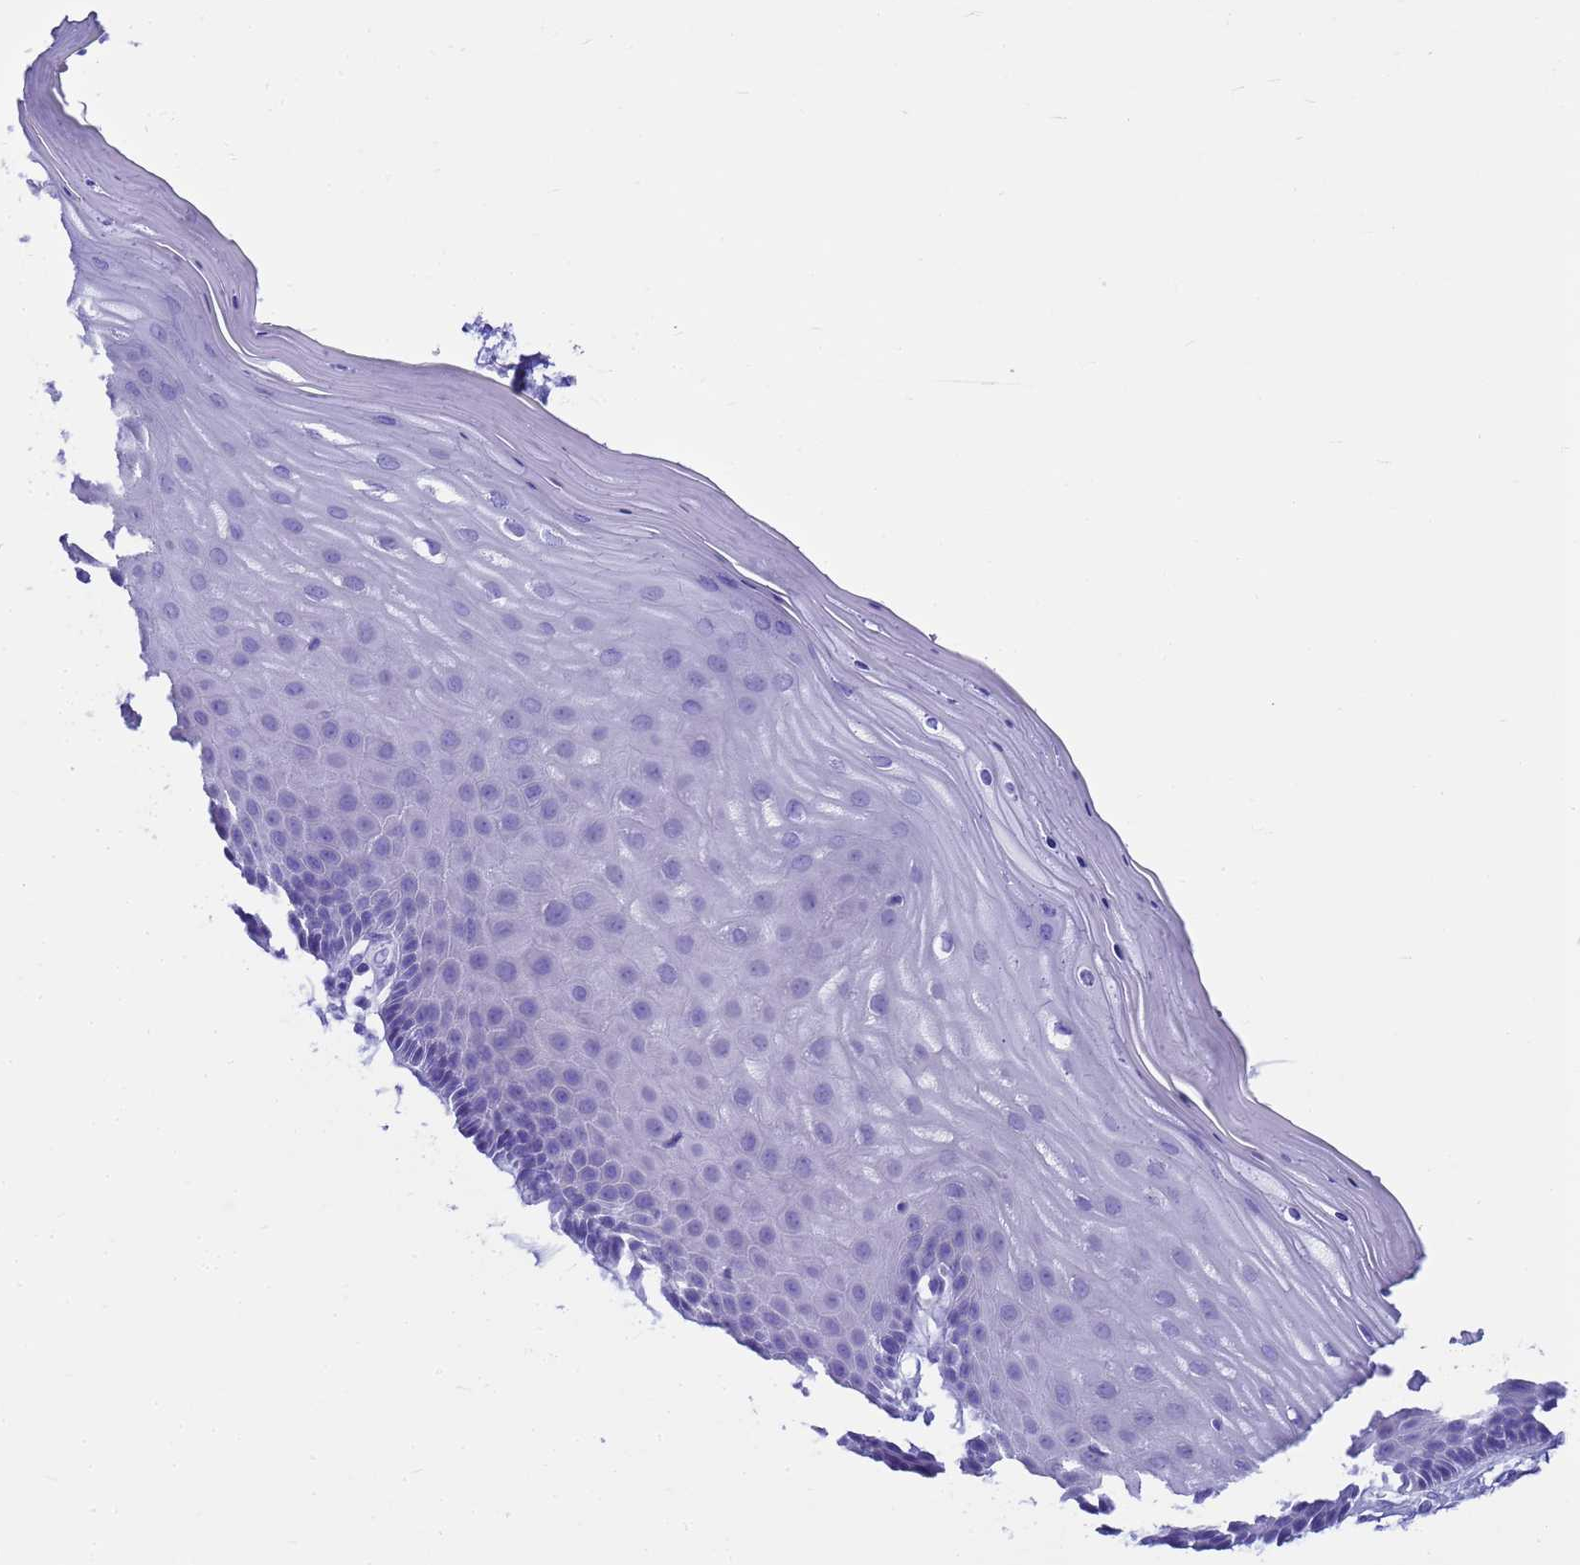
{"staining": {"intensity": "negative", "quantity": "none", "location": "none"}, "tissue": "cervix", "cell_type": "Glandular cells", "image_type": "normal", "snomed": [{"axis": "morphology", "description": "Normal tissue, NOS"}, {"axis": "topography", "description": "Cervix"}], "caption": "This image is of unremarkable cervix stained with immunohistochemistry (IHC) to label a protein in brown with the nuclei are counter-stained blue. There is no staining in glandular cells.", "gene": "MS4A13", "patient": {"sex": "female", "age": 55}}